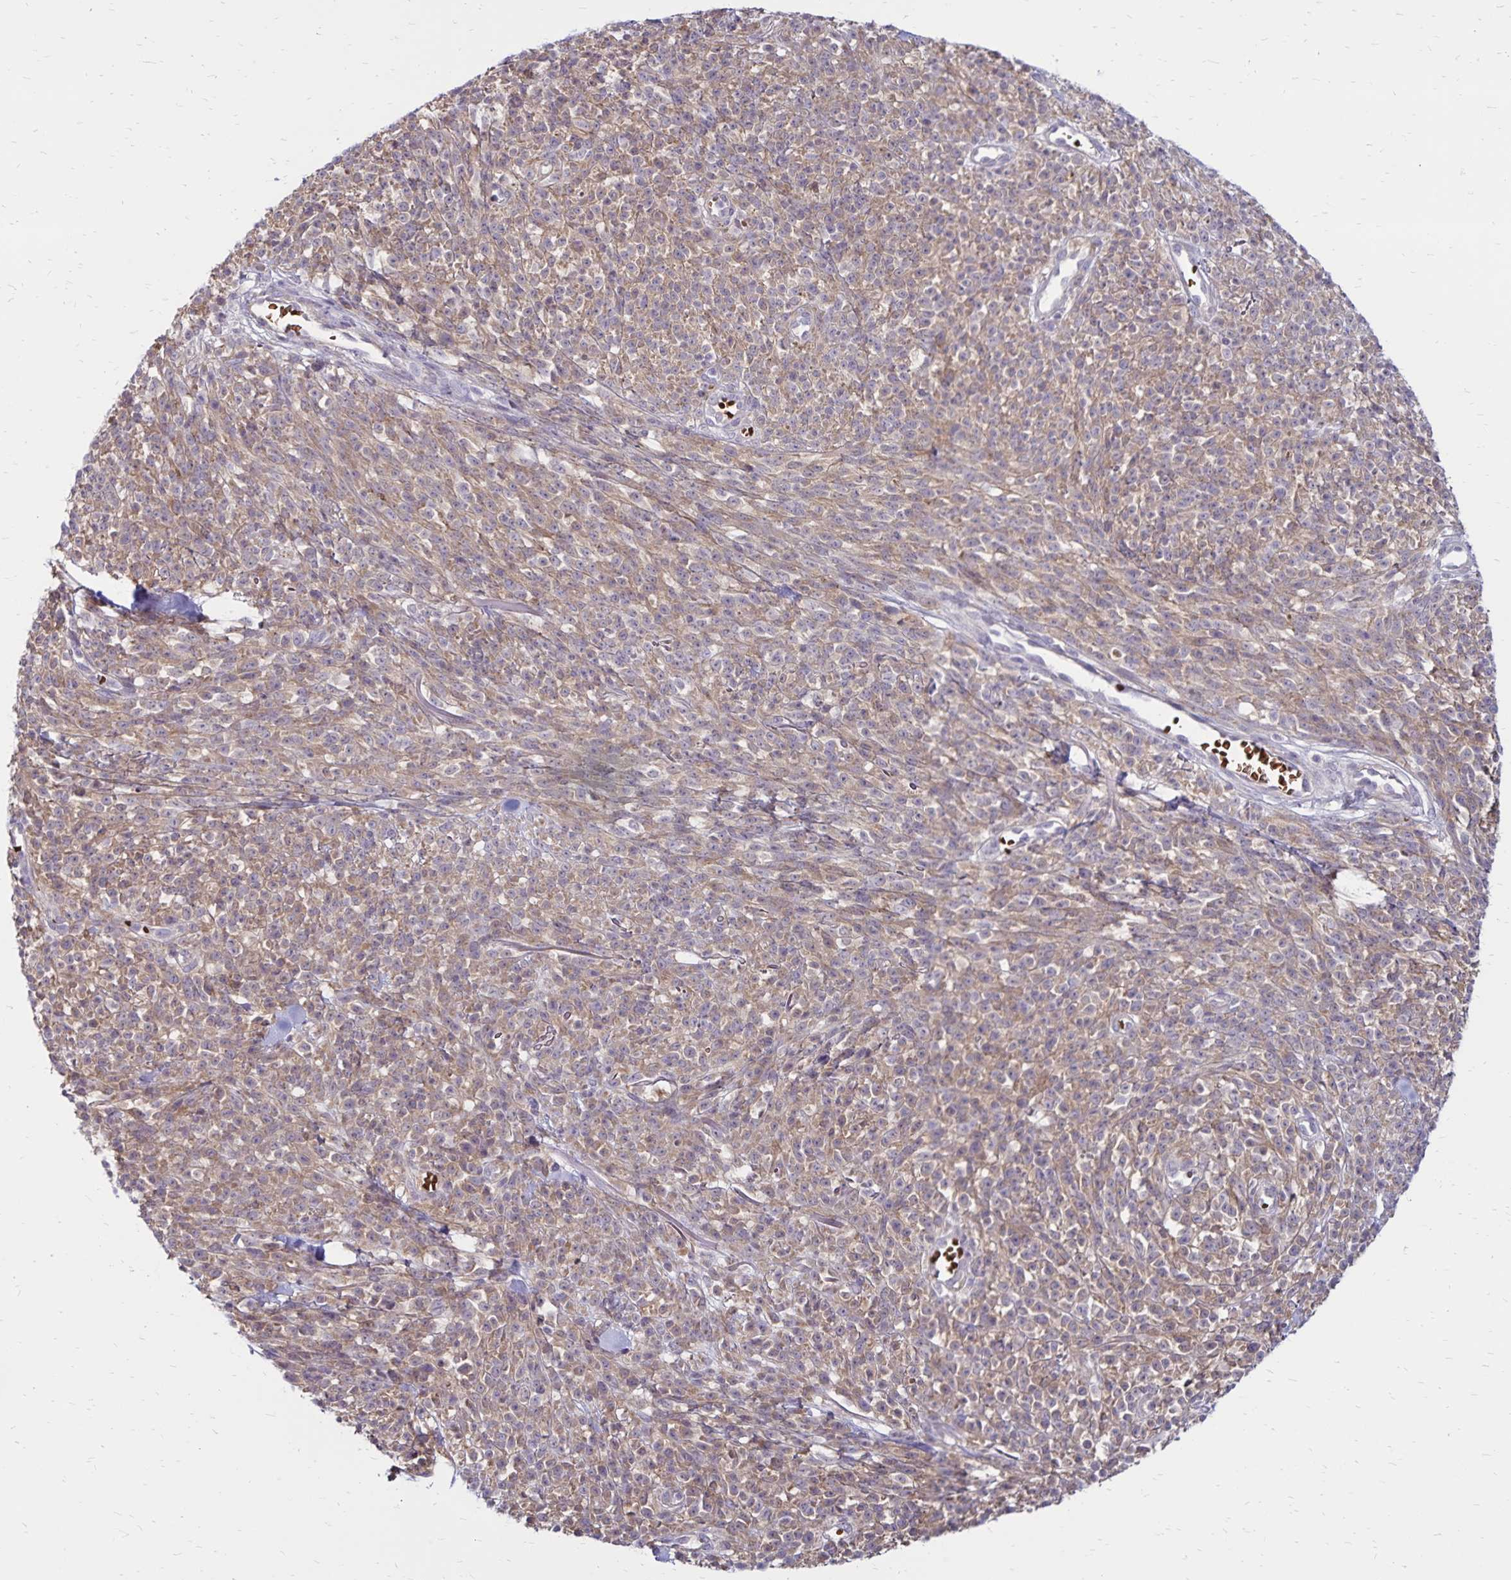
{"staining": {"intensity": "weak", "quantity": ">75%", "location": "cytoplasmic/membranous"}, "tissue": "melanoma", "cell_type": "Tumor cells", "image_type": "cancer", "snomed": [{"axis": "morphology", "description": "Malignant melanoma, NOS"}, {"axis": "topography", "description": "Skin"}, {"axis": "topography", "description": "Skin of trunk"}], "caption": "The histopathology image exhibits a brown stain indicating the presence of a protein in the cytoplasmic/membranous of tumor cells in melanoma. (IHC, brightfield microscopy, high magnification).", "gene": "FSD1", "patient": {"sex": "male", "age": 74}}